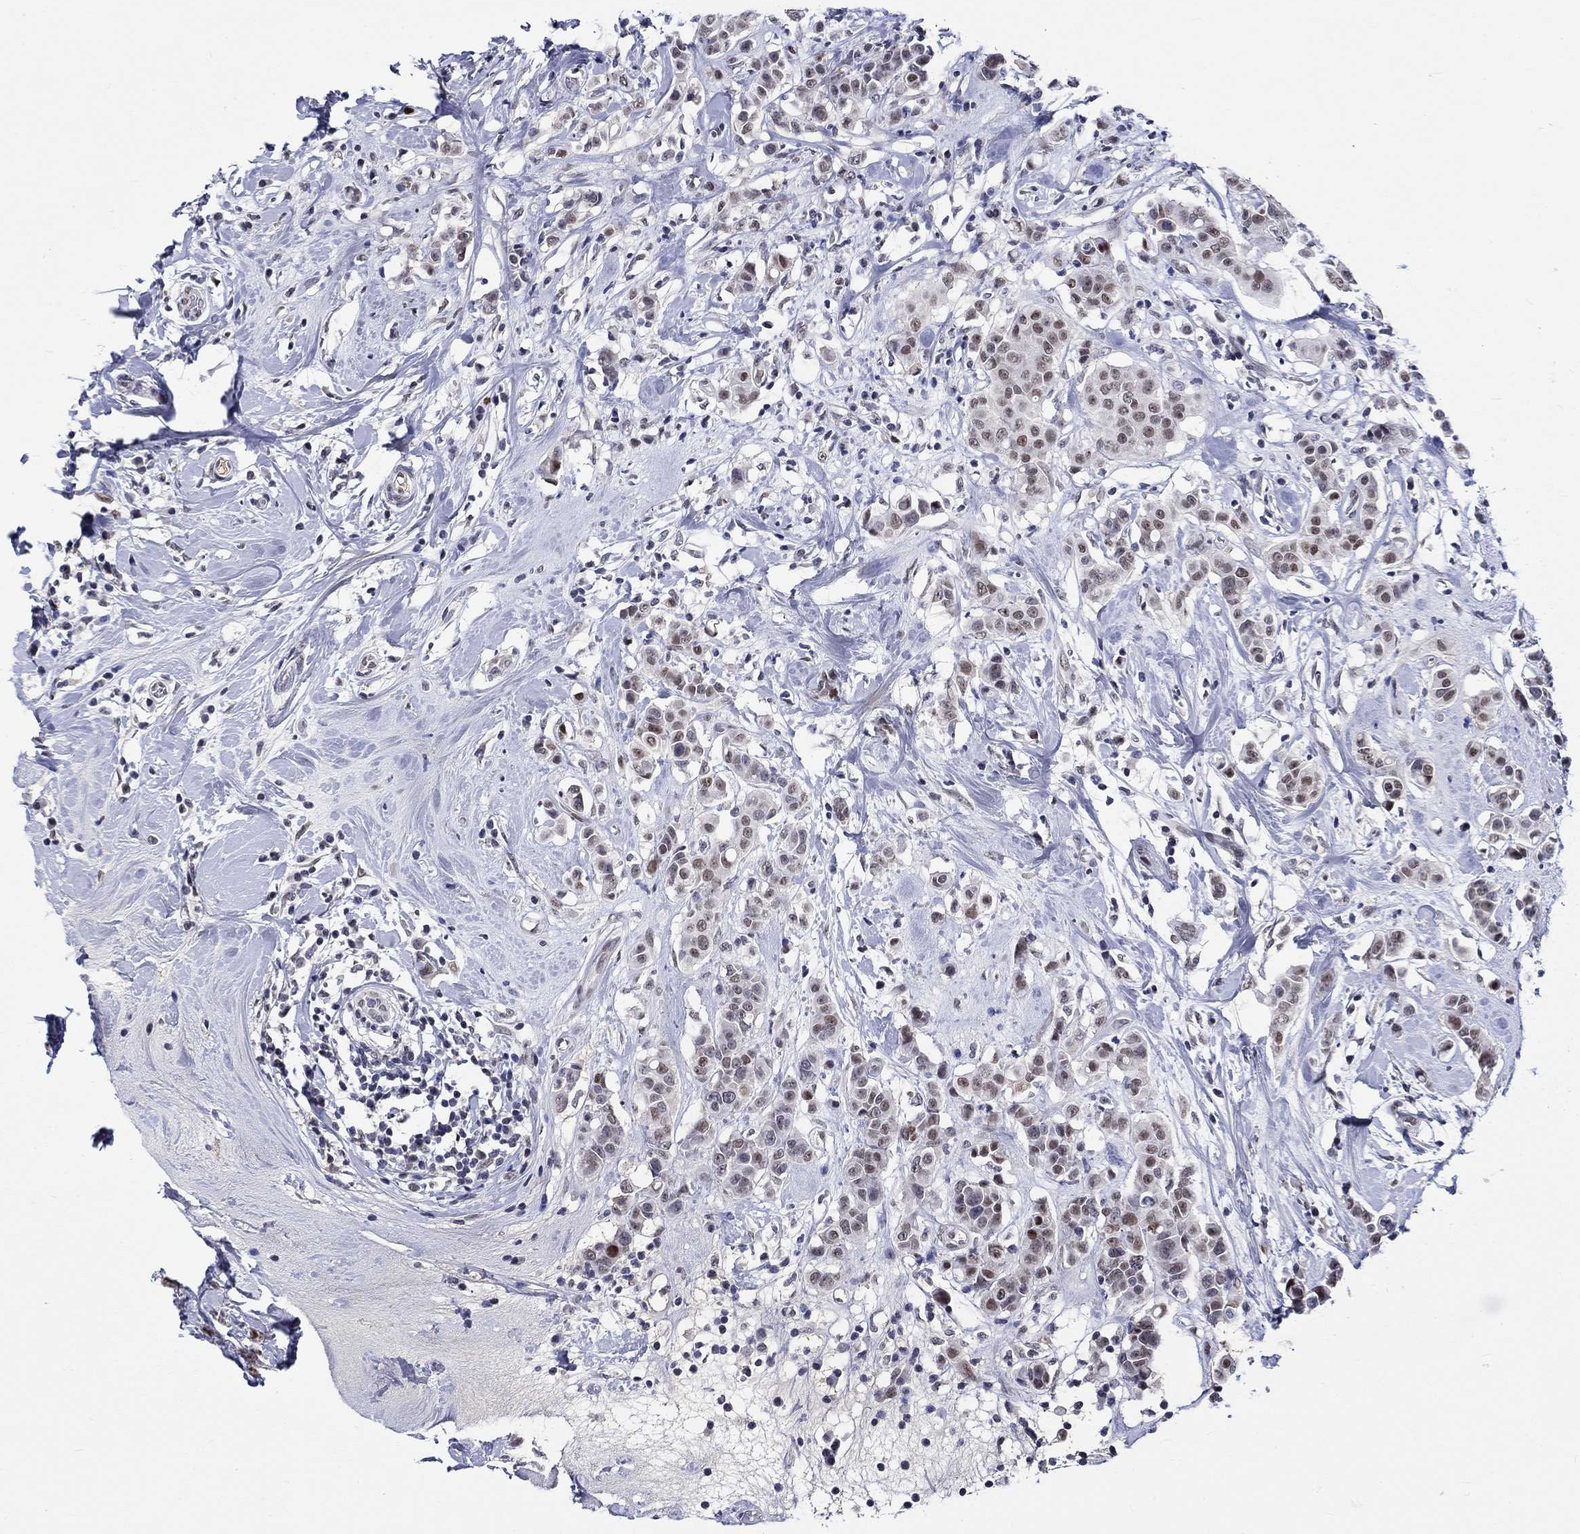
{"staining": {"intensity": "moderate", "quantity": "25%-75%", "location": "nuclear"}, "tissue": "breast cancer", "cell_type": "Tumor cells", "image_type": "cancer", "snomed": [{"axis": "morphology", "description": "Duct carcinoma"}, {"axis": "topography", "description": "Breast"}], "caption": "An image showing moderate nuclear staining in about 25%-75% of tumor cells in infiltrating ductal carcinoma (breast), as visualized by brown immunohistochemical staining.", "gene": "GATA2", "patient": {"sex": "female", "age": 27}}